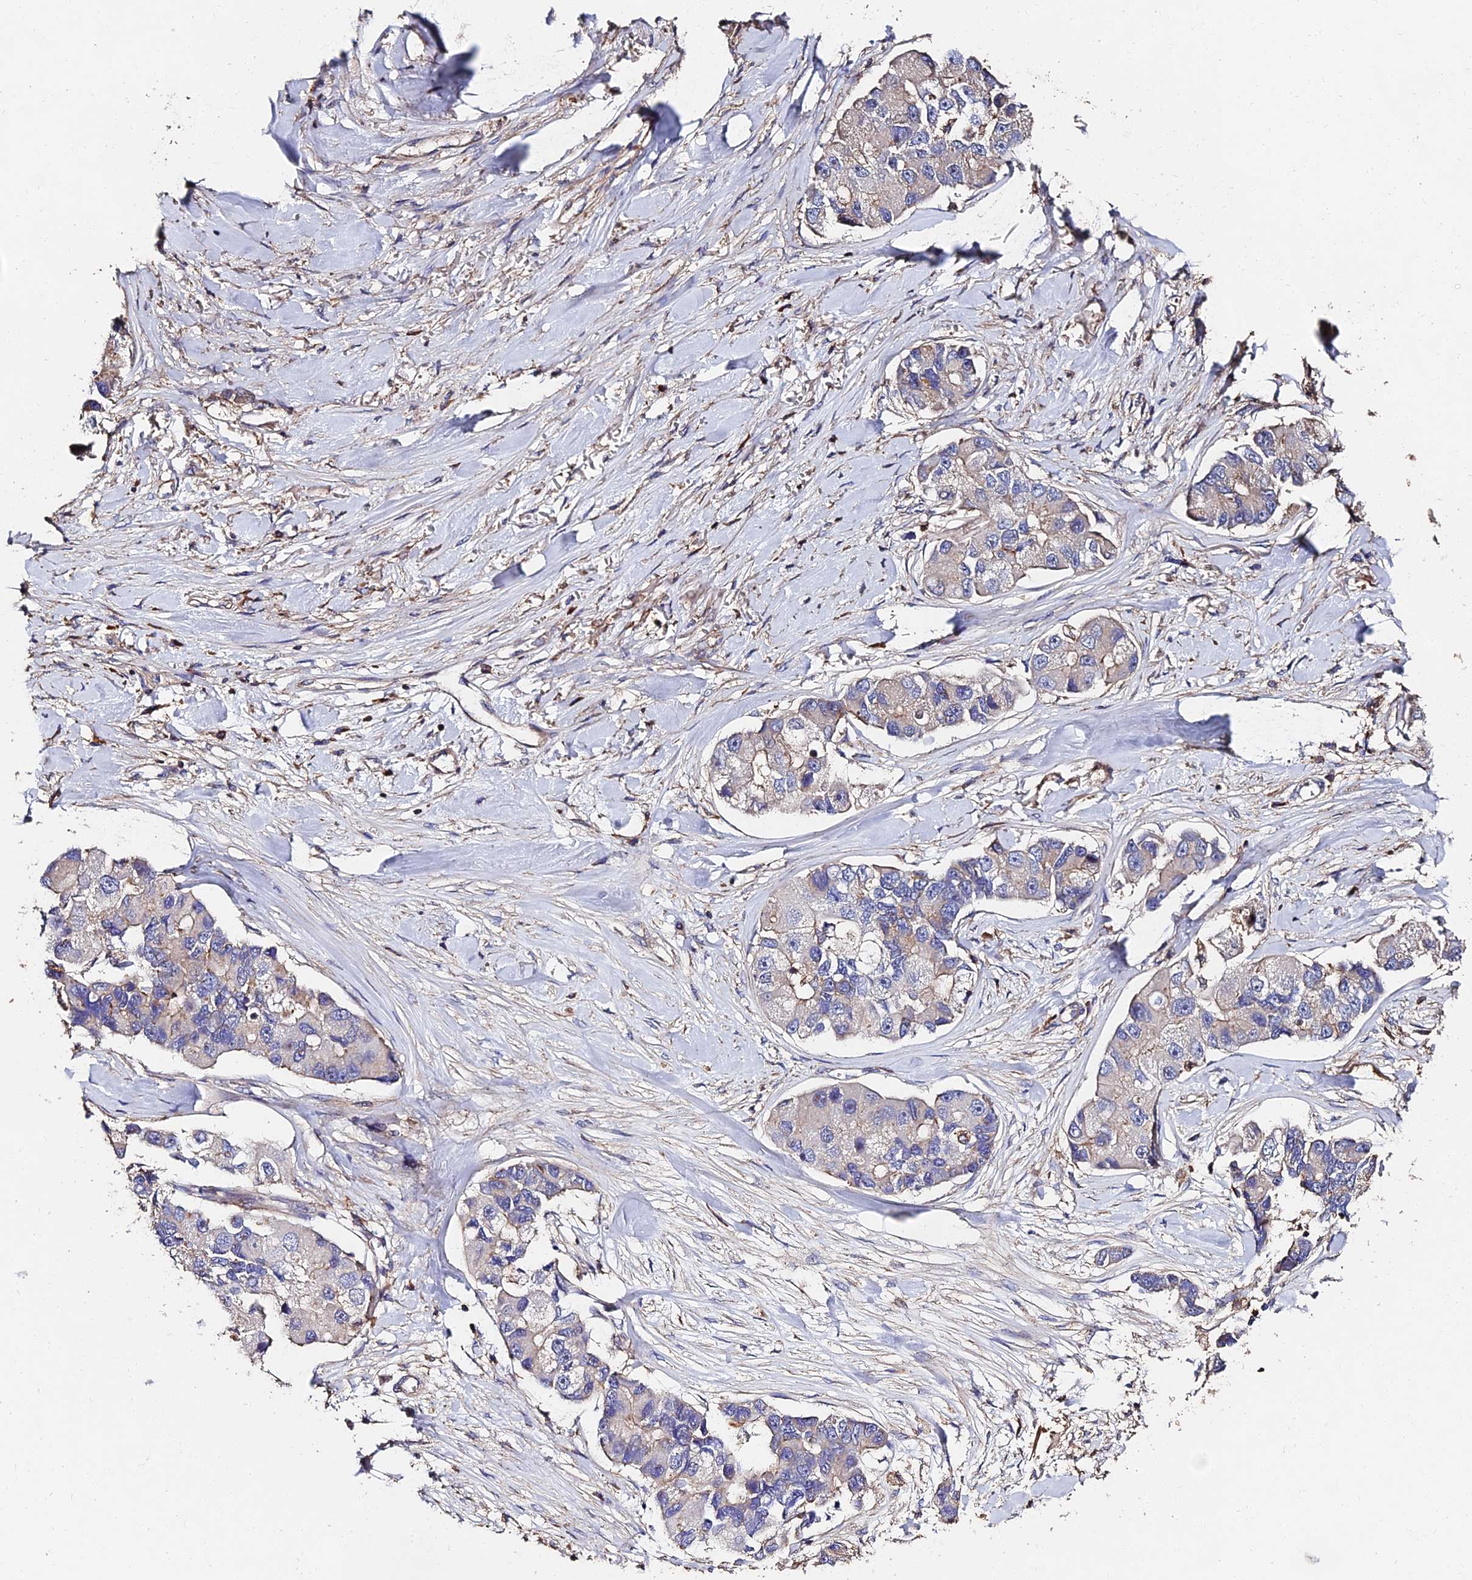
{"staining": {"intensity": "weak", "quantity": "<25%", "location": "cytoplasmic/membranous"}, "tissue": "lung cancer", "cell_type": "Tumor cells", "image_type": "cancer", "snomed": [{"axis": "morphology", "description": "Adenocarcinoma, NOS"}, {"axis": "topography", "description": "Lung"}], "caption": "Tumor cells are negative for brown protein staining in lung adenocarcinoma. The staining was performed using DAB to visualize the protein expression in brown, while the nuclei were stained in blue with hematoxylin (Magnification: 20x).", "gene": "EXT1", "patient": {"sex": "female", "age": 54}}